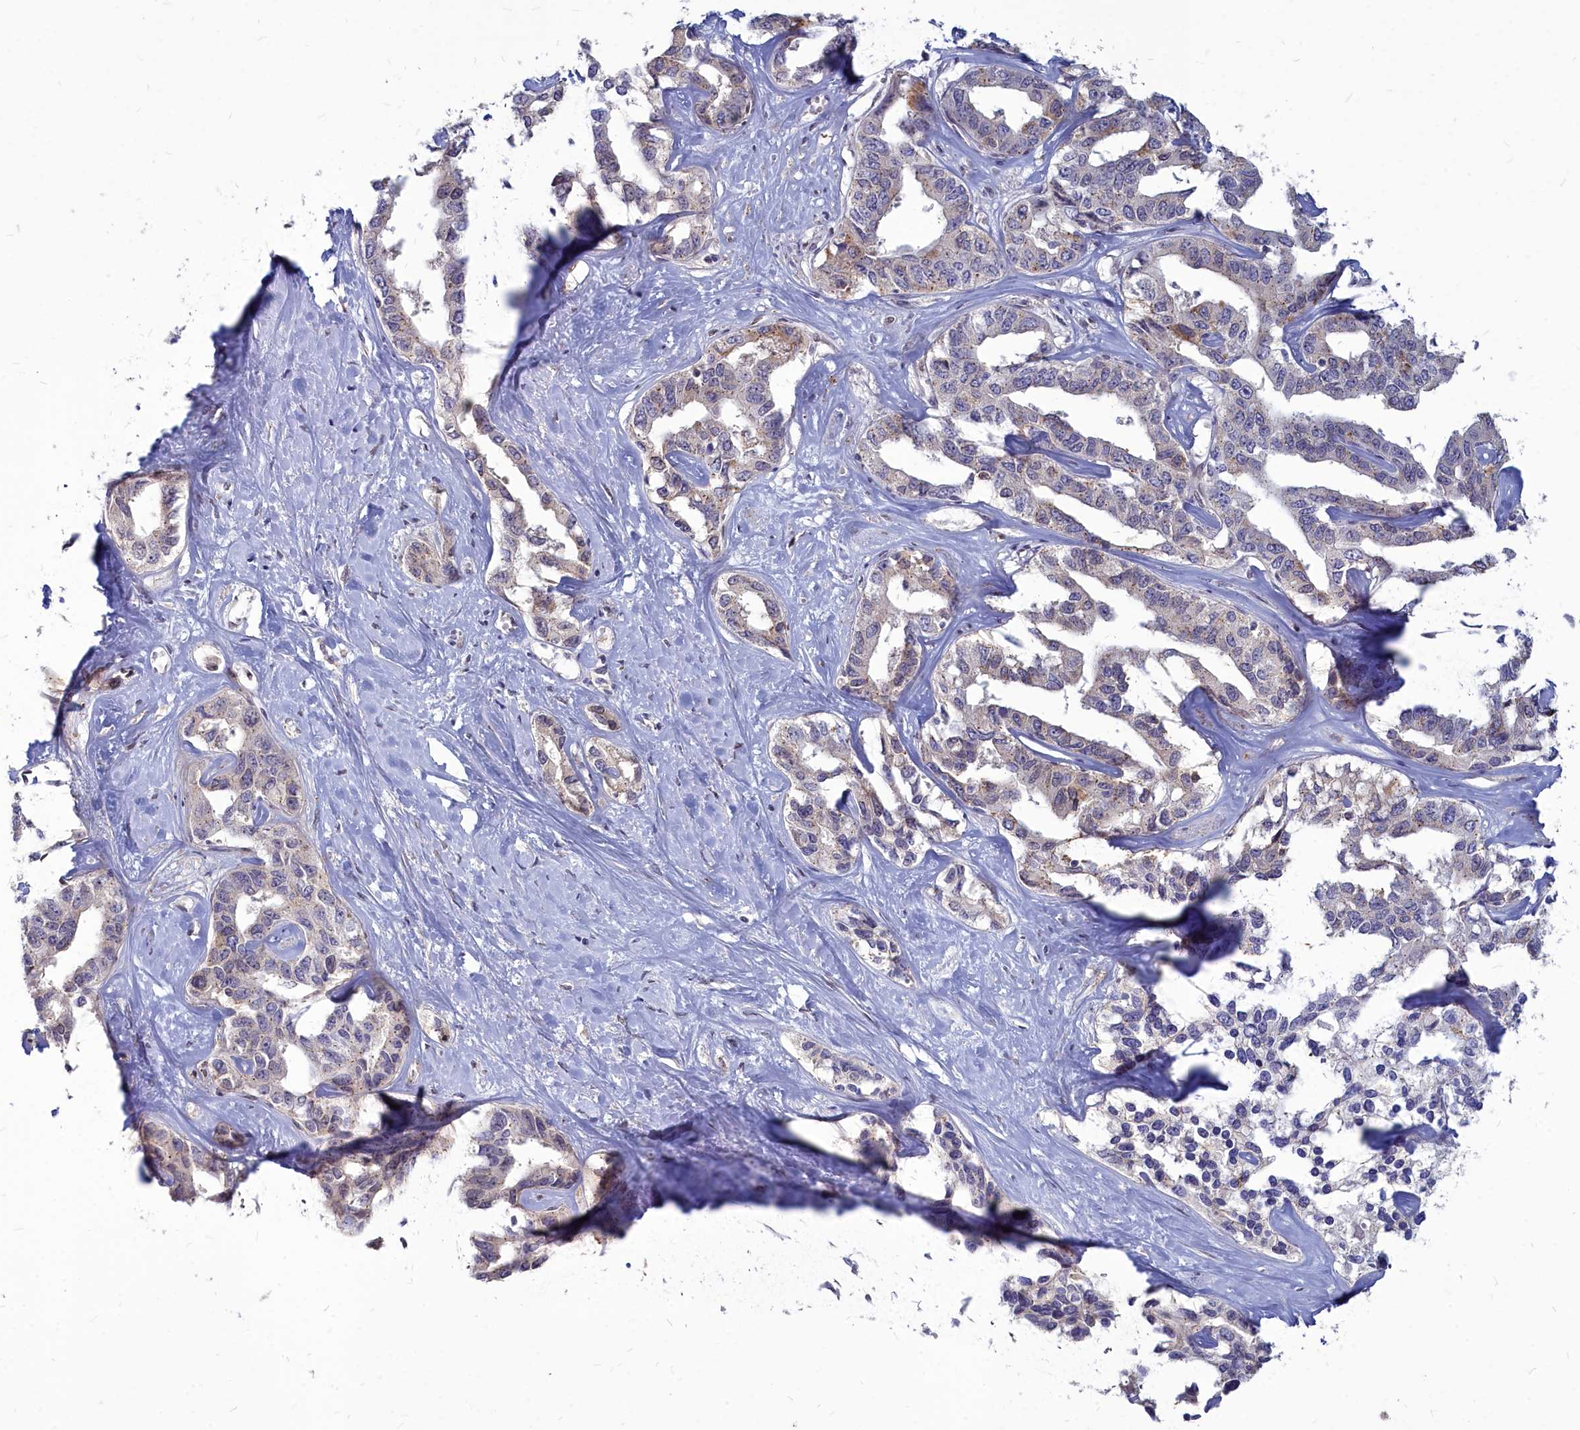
{"staining": {"intensity": "weak", "quantity": "<25%", "location": "cytoplasmic/membranous,nuclear"}, "tissue": "liver cancer", "cell_type": "Tumor cells", "image_type": "cancer", "snomed": [{"axis": "morphology", "description": "Cholangiocarcinoma"}, {"axis": "topography", "description": "Liver"}], "caption": "A high-resolution micrograph shows IHC staining of liver cholangiocarcinoma, which displays no significant positivity in tumor cells.", "gene": "NOXA1", "patient": {"sex": "male", "age": 59}}